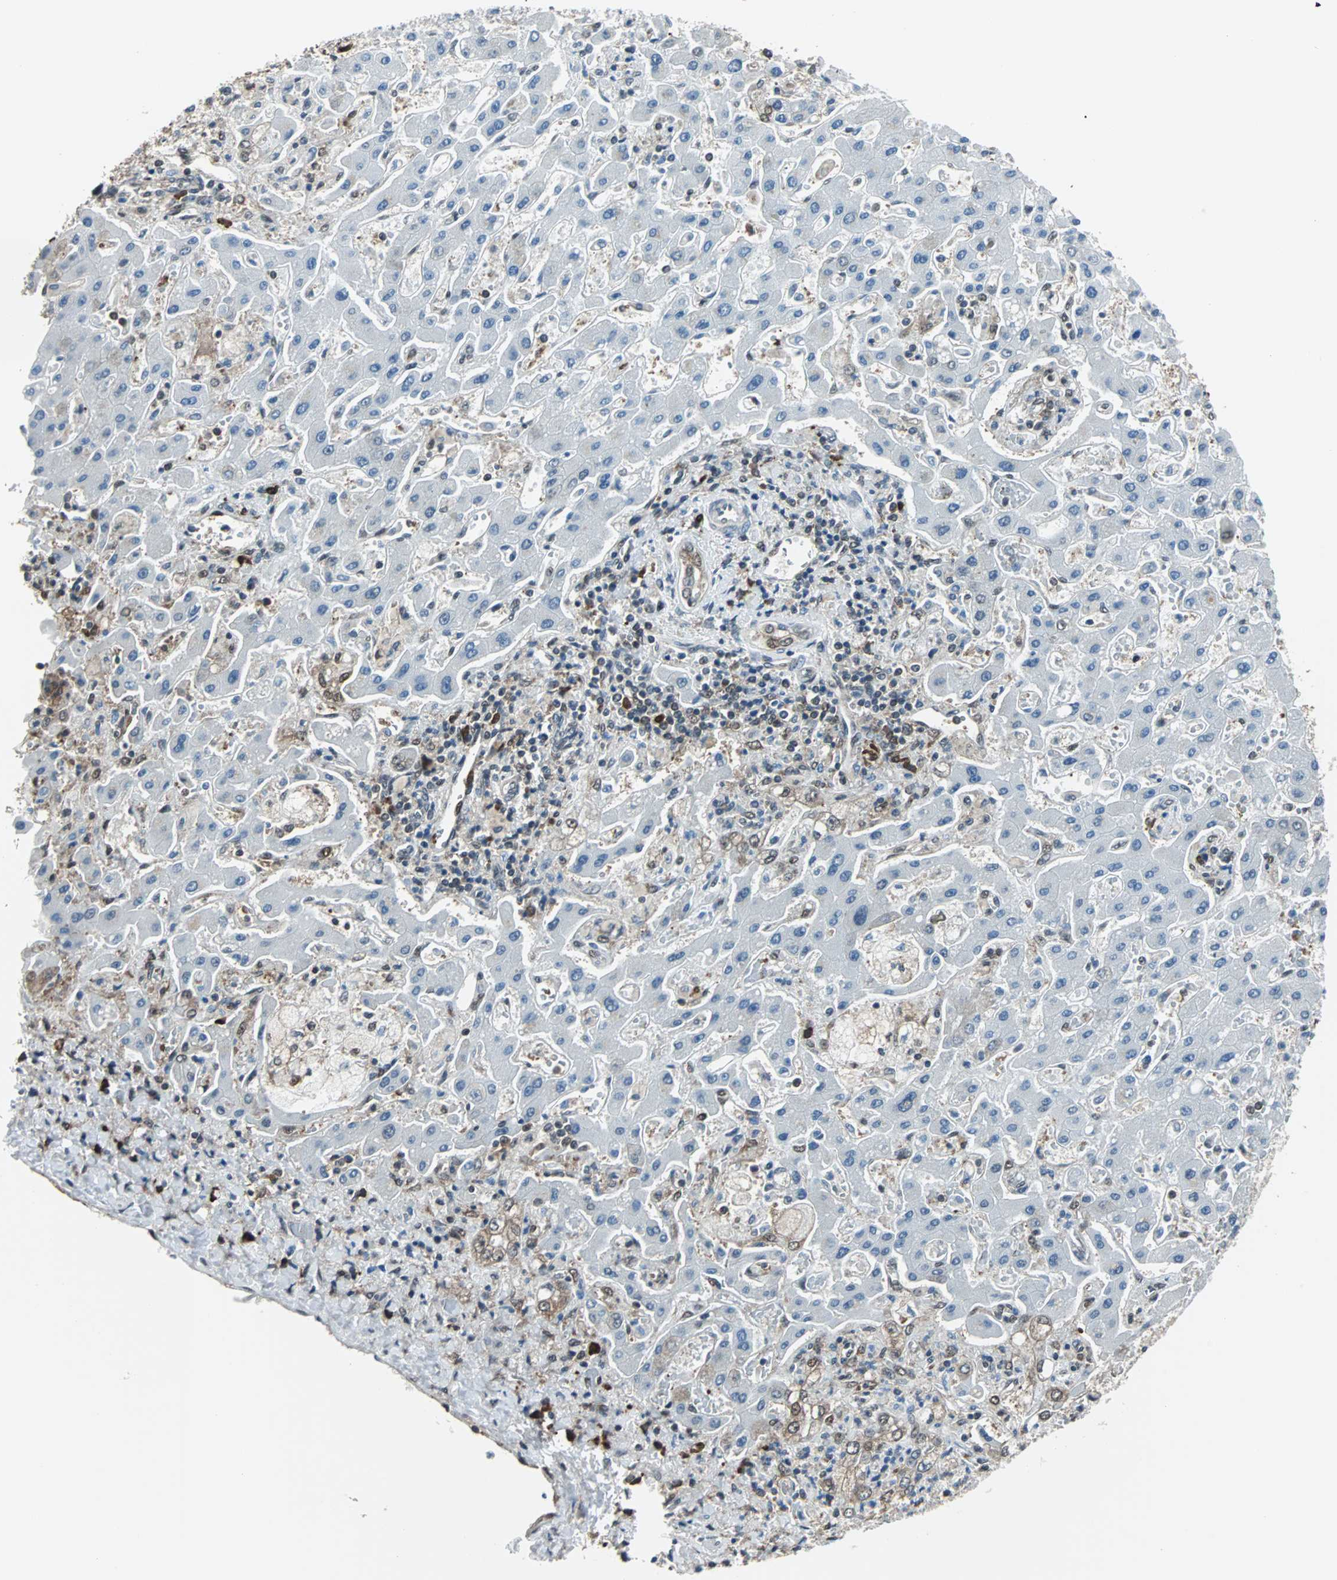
{"staining": {"intensity": "moderate", "quantity": ">75%", "location": "cytoplasmic/membranous"}, "tissue": "liver cancer", "cell_type": "Tumor cells", "image_type": "cancer", "snomed": [{"axis": "morphology", "description": "Cholangiocarcinoma"}, {"axis": "topography", "description": "Liver"}], "caption": "High-power microscopy captured an IHC histopathology image of liver cholangiocarcinoma, revealing moderate cytoplasmic/membranous expression in about >75% of tumor cells.", "gene": "VCP", "patient": {"sex": "male", "age": 50}}